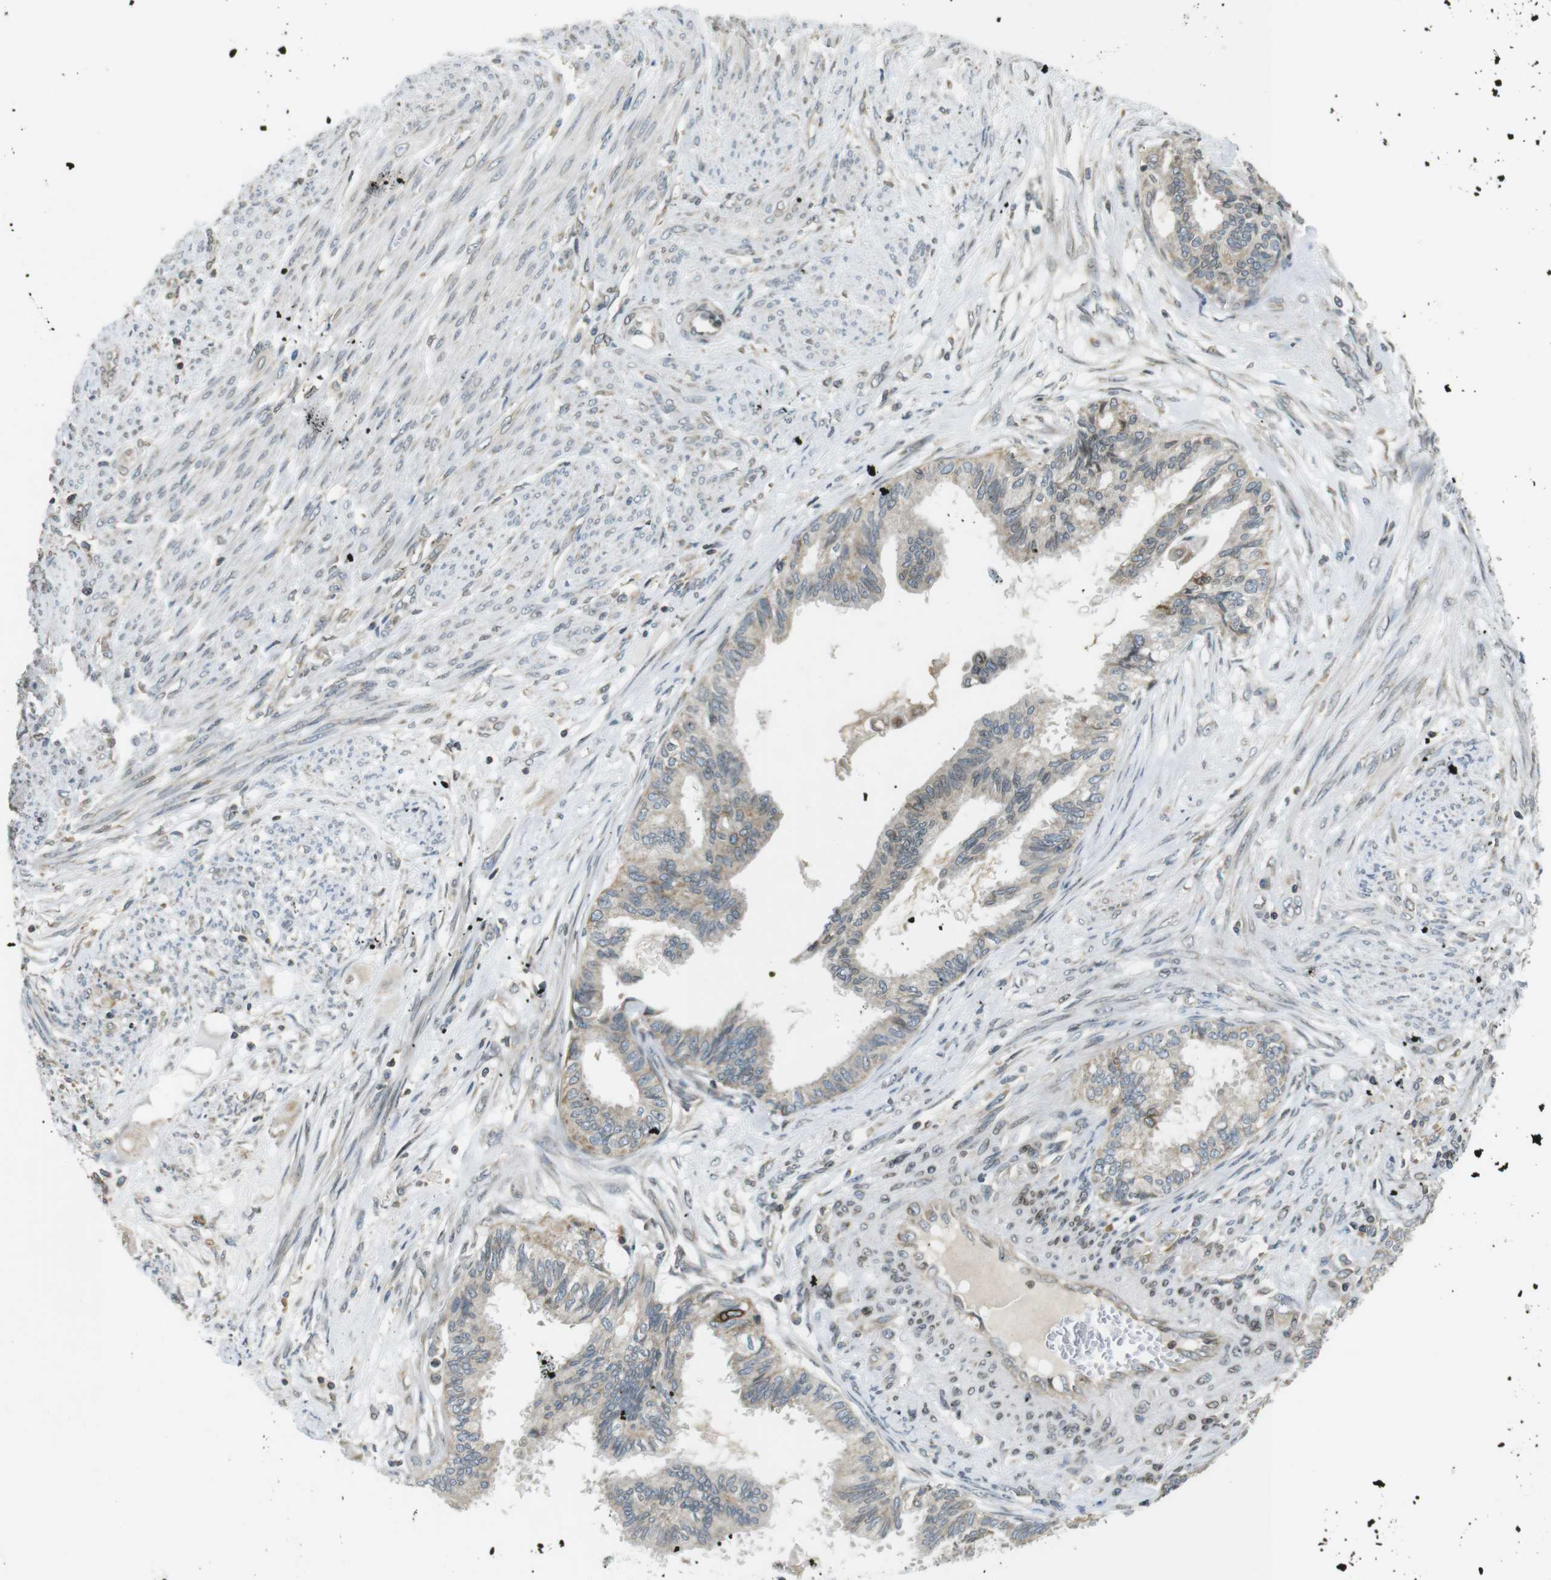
{"staining": {"intensity": "negative", "quantity": "none", "location": "none"}, "tissue": "cervical cancer", "cell_type": "Tumor cells", "image_type": "cancer", "snomed": [{"axis": "morphology", "description": "Normal tissue, NOS"}, {"axis": "morphology", "description": "Adenocarcinoma, NOS"}, {"axis": "topography", "description": "Cervix"}, {"axis": "topography", "description": "Endometrium"}], "caption": "DAB immunohistochemical staining of human adenocarcinoma (cervical) shows no significant expression in tumor cells.", "gene": "TMX4", "patient": {"sex": "female", "age": 86}}